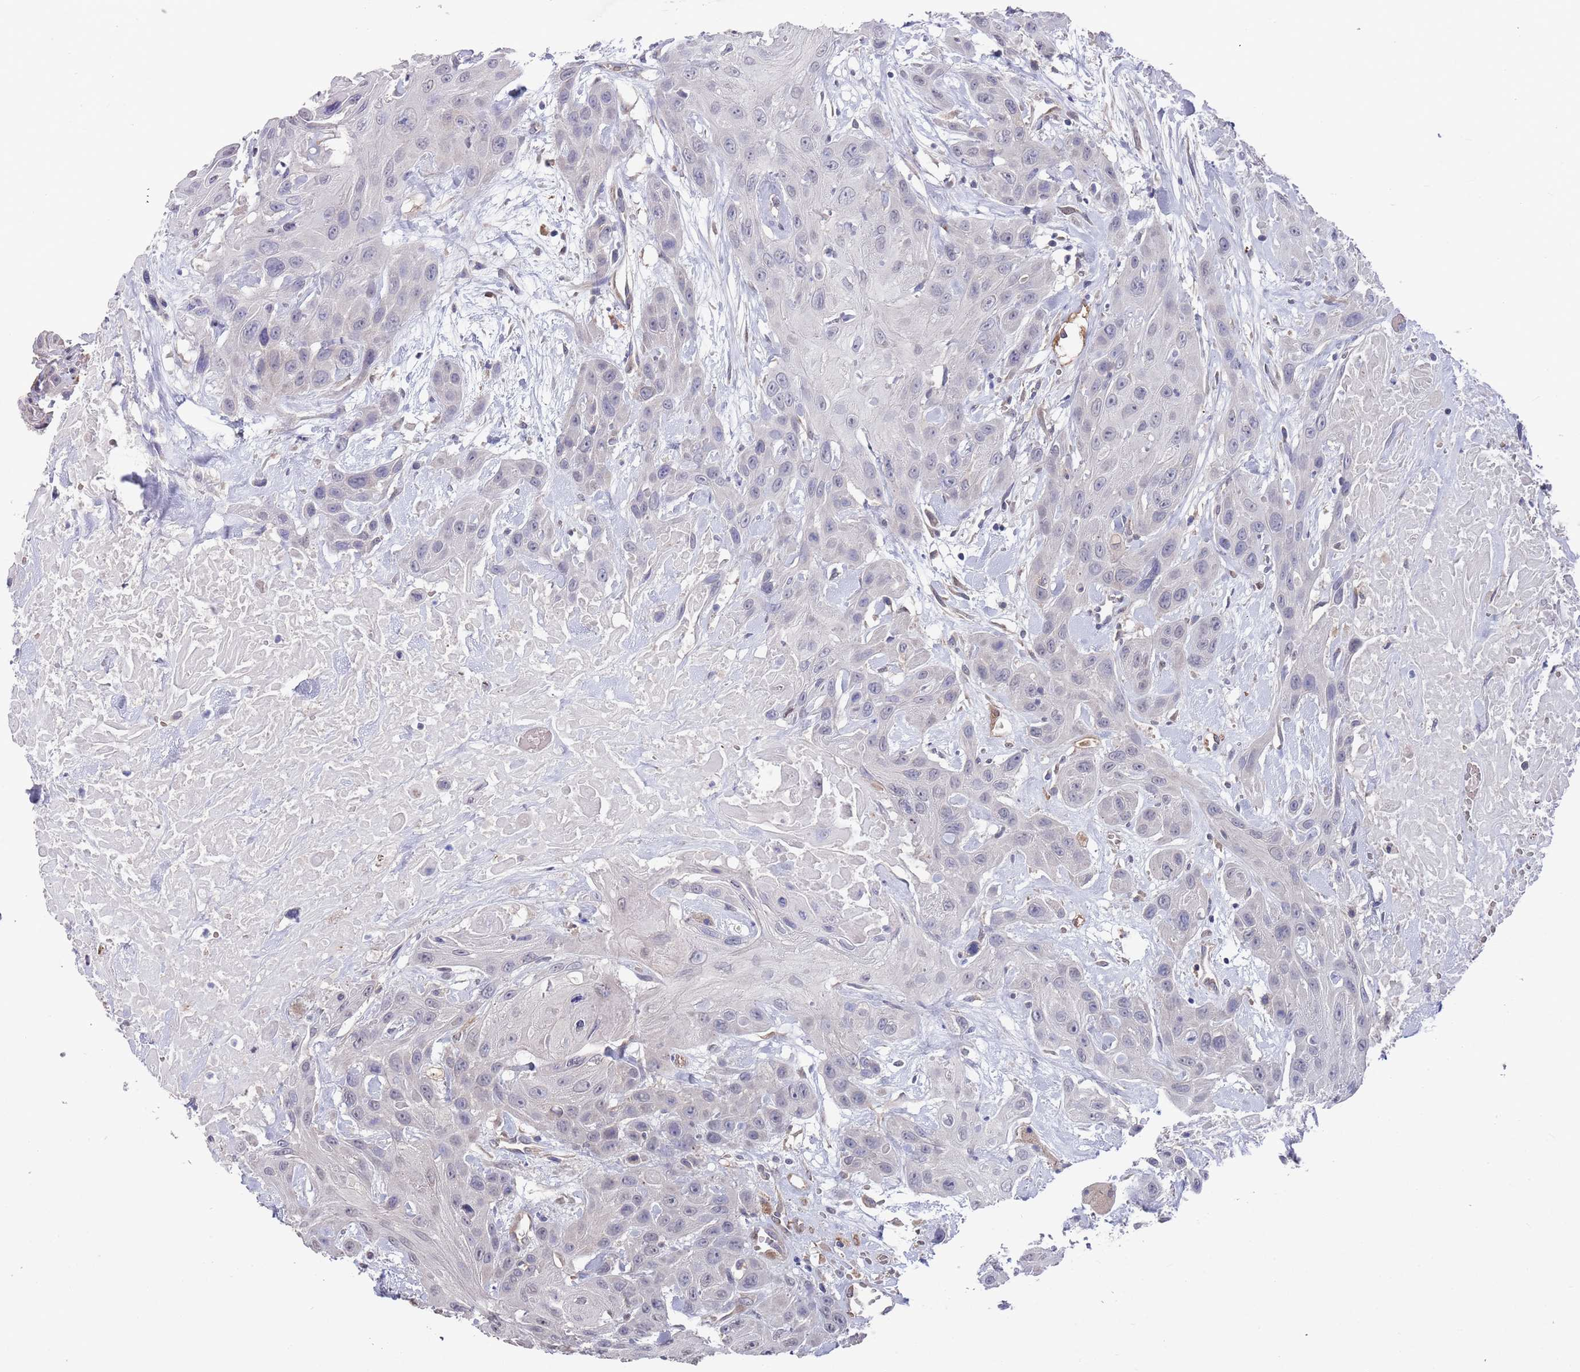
{"staining": {"intensity": "negative", "quantity": "none", "location": "none"}, "tissue": "head and neck cancer", "cell_type": "Tumor cells", "image_type": "cancer", "snomed": [{"axis": "morphology", "description": "Squamous cell carcinoma, NOS"}, {"axis": "topography", "description": "Head-Neck"}], "caption": "Immunohistochemistry image of squamous cell carcinoma (head and neck) stained for a protein (brown), which reveals no expression in tumor cells.", "gene": "ANK2", "patient": {"sex": "male", "age": 81}}